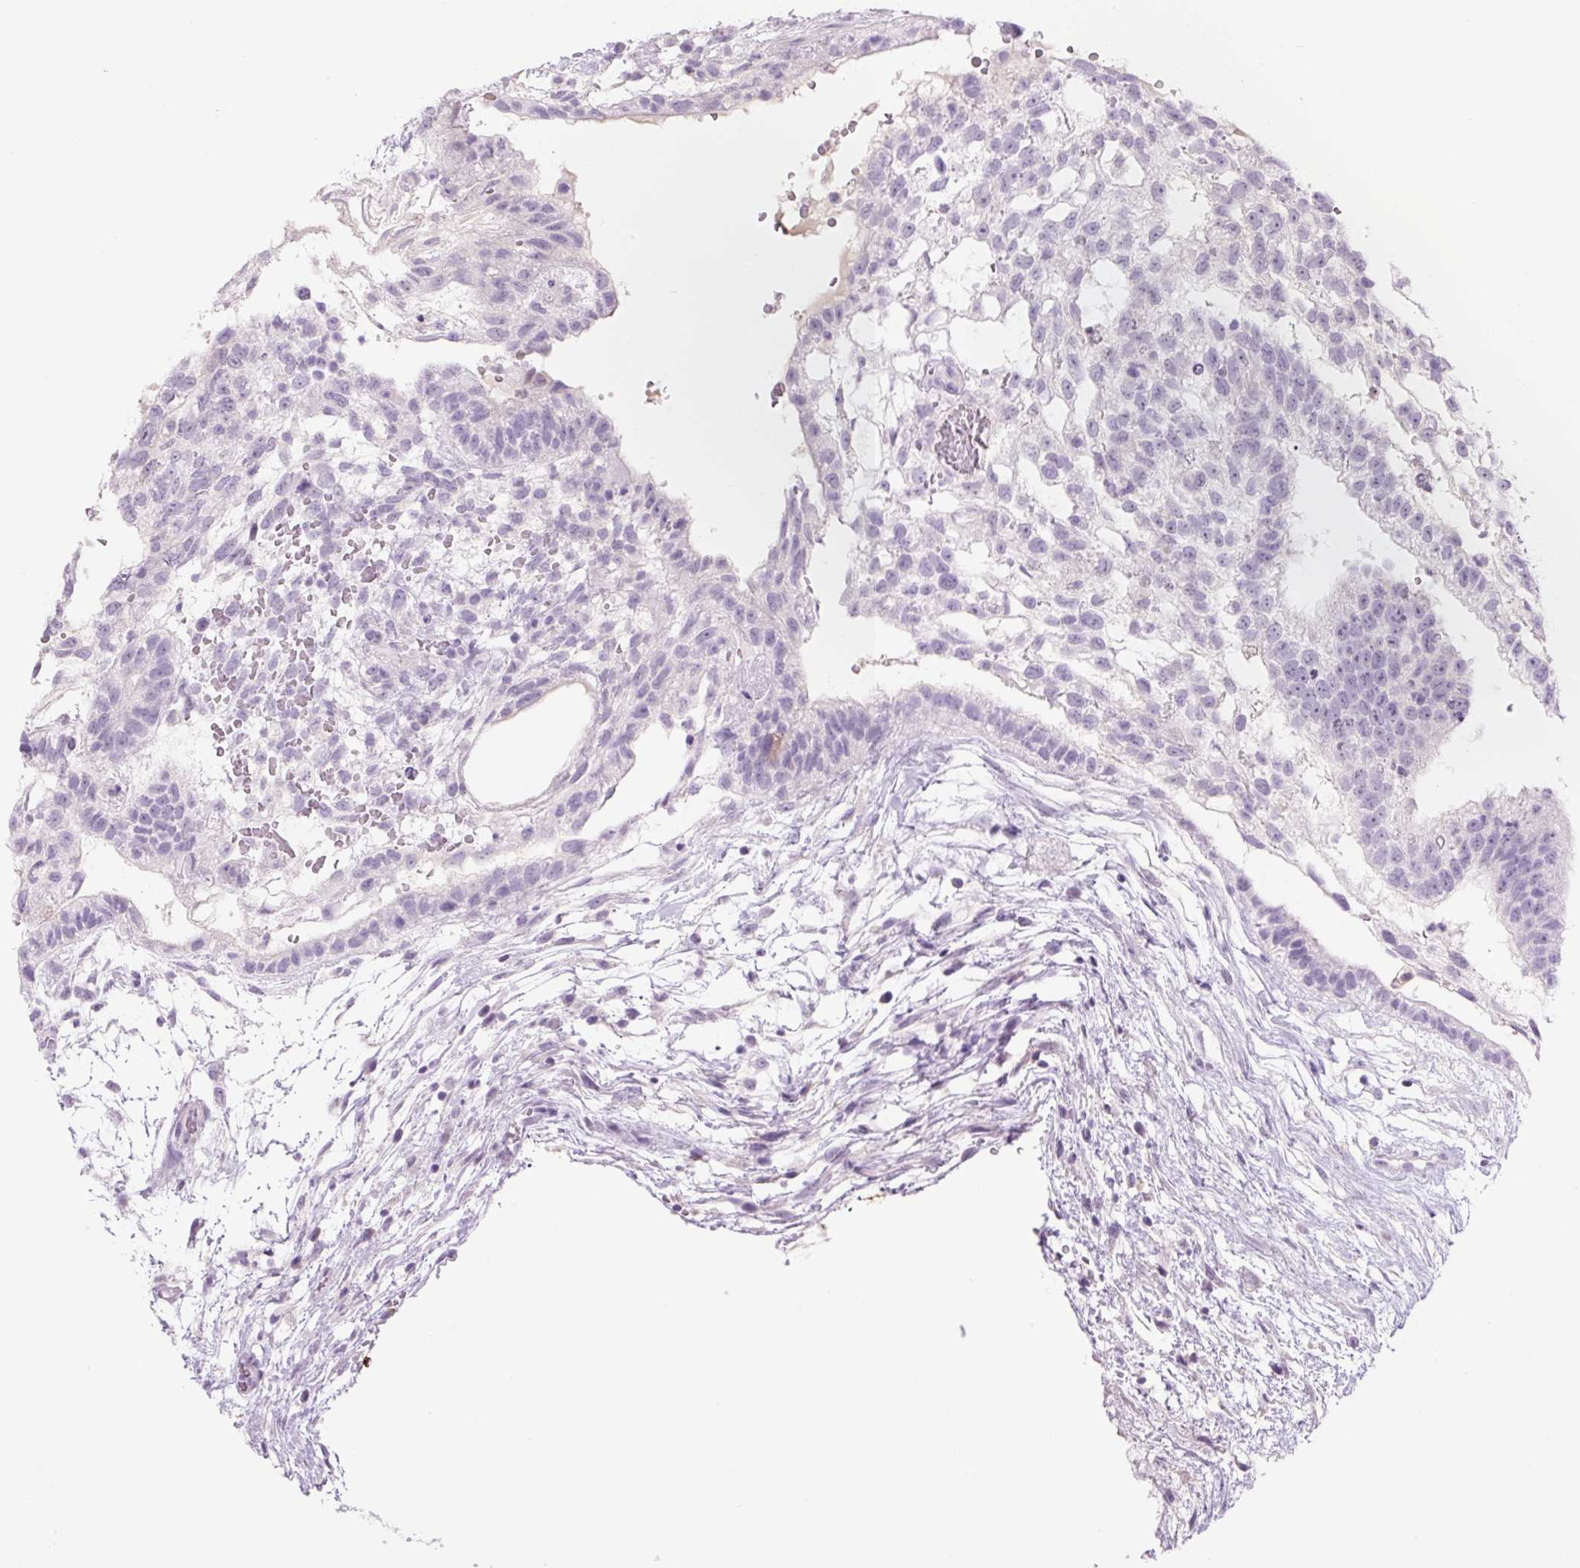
{"staining": {"intensity": "negative", "quantity": "none", "location": "none"}, "tissue": "testis cancer", "cell_type": "Tumor cells", "image_type": "cancer", "snomed": [{"axis": "morphology", "description": "Carcinoma, Embryonal, NOS"}, {"axis": "topography", "description": "Testis"}], "caption": "Immunohistochemical staining of testis embryonal carcinoma displays no significant positivity in tumor cells.", "gene": "COL9A2", "patient": {"sex": "male", "age": 32}}